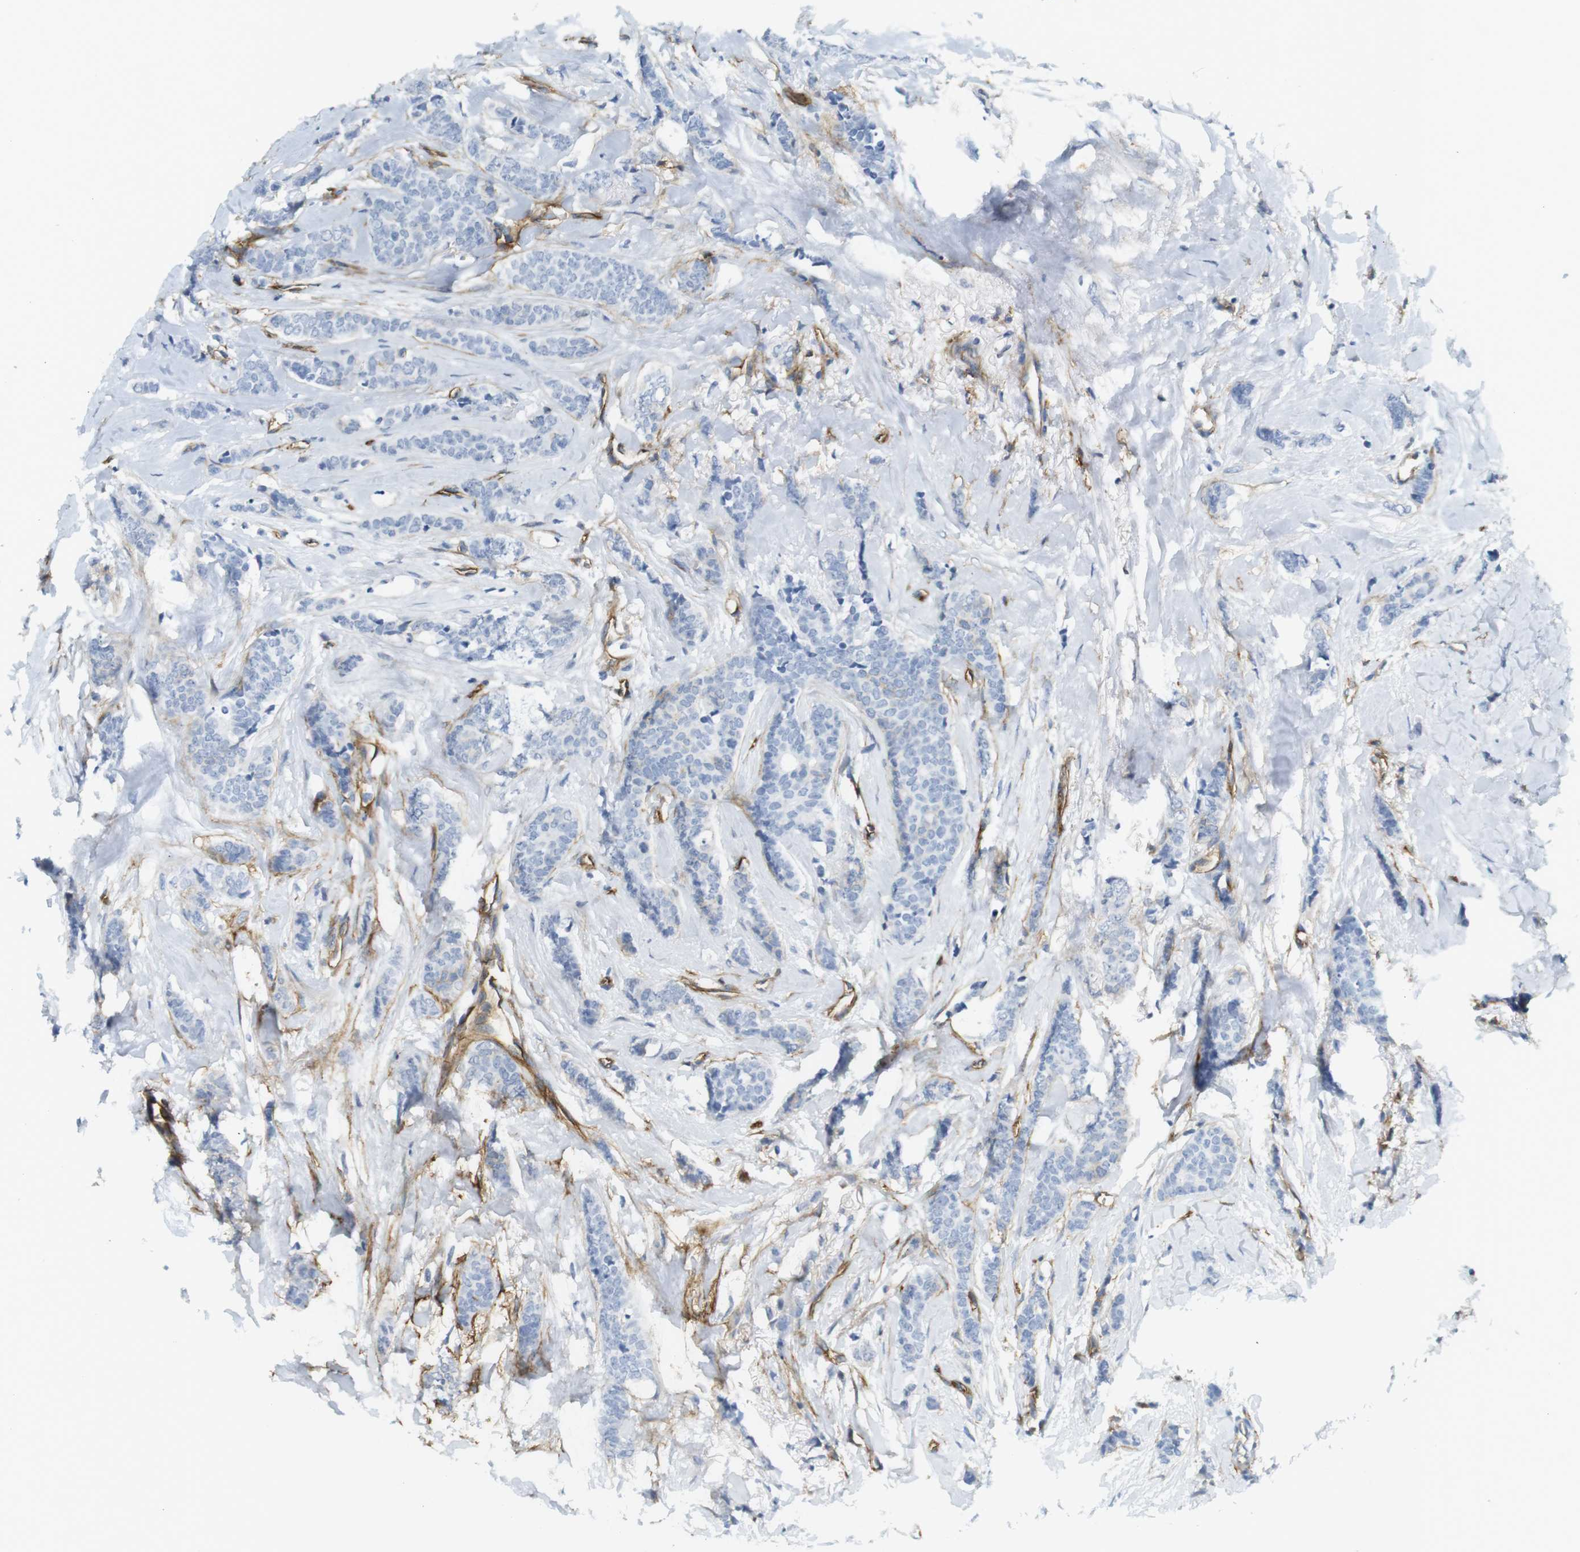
{"staining": {"intensity": "moderate", "quantity": "<25%", "location": "cytoplasmic/membranous"}, "tissue": "breast cancer", "cell_type": "Tumor cells", "image_type": "cancer", "snomed": [{"axis": "morphology", "description": "Lobular carcinoma"}, {"axis": "topography", "description": "Skin"}, {"axis": "topography", "description": "Breast"}], "caption": "Immunohistochemical staining of human breast lobular carcinoma exhibits low levels of moderate cytoplasmic/membranous positivity in approximately <25% of tumor cells.", "gene": "F2R", "patient": {"sex": "female", "age": 46}}